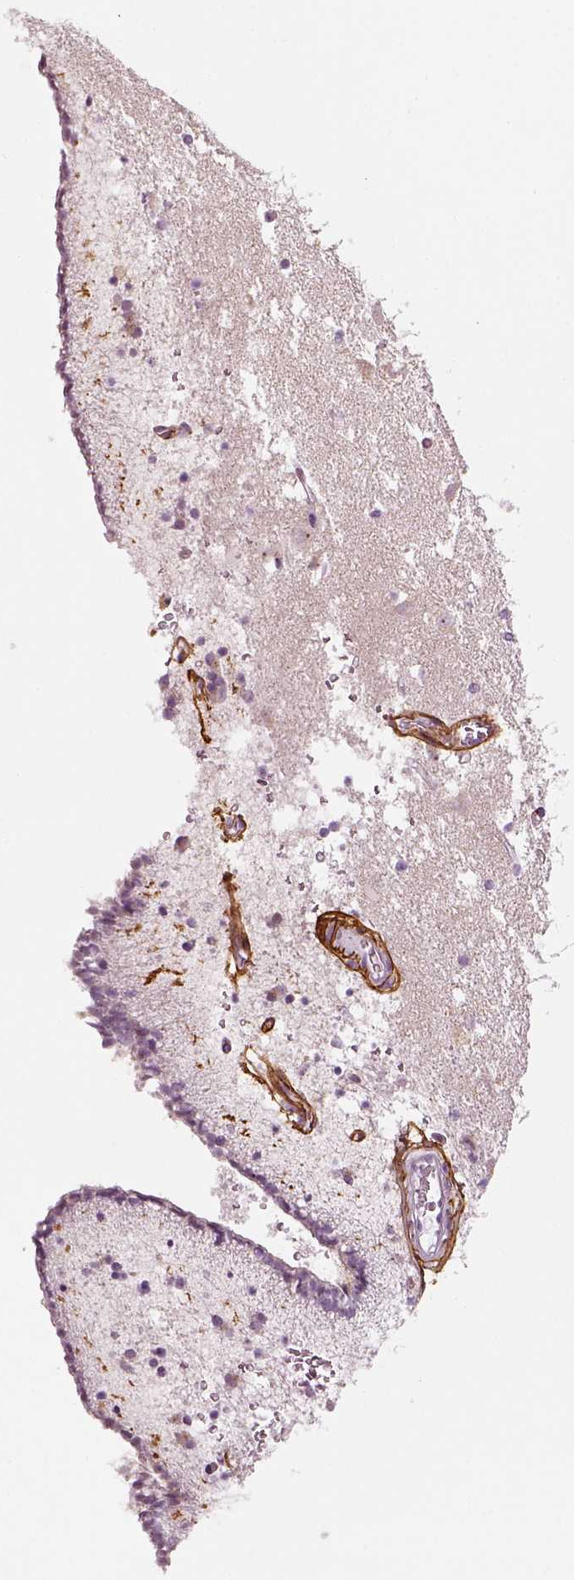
{"staining": {"intensity": "negative", "quantity": "none", "location": "none"}, "tissue": "caudate", "cell_type": "Glial cells", "image_type": "normal", "snomed": [{"axis": "morphology", "description": "Normal tissue, NOS"}, {"axis": "topography", "description": "Lateral ventricle wall"}], "caption": "High magnification brightfield microscopy of unremarkable caudate stained with DAB (3,3'-diaminobenzidine) (brown) and counterstained with hematoxylin (blue): glial cells show no significant expression.", "gene": "COL6A2", "patient": {"sex": "female", "age": 42}}